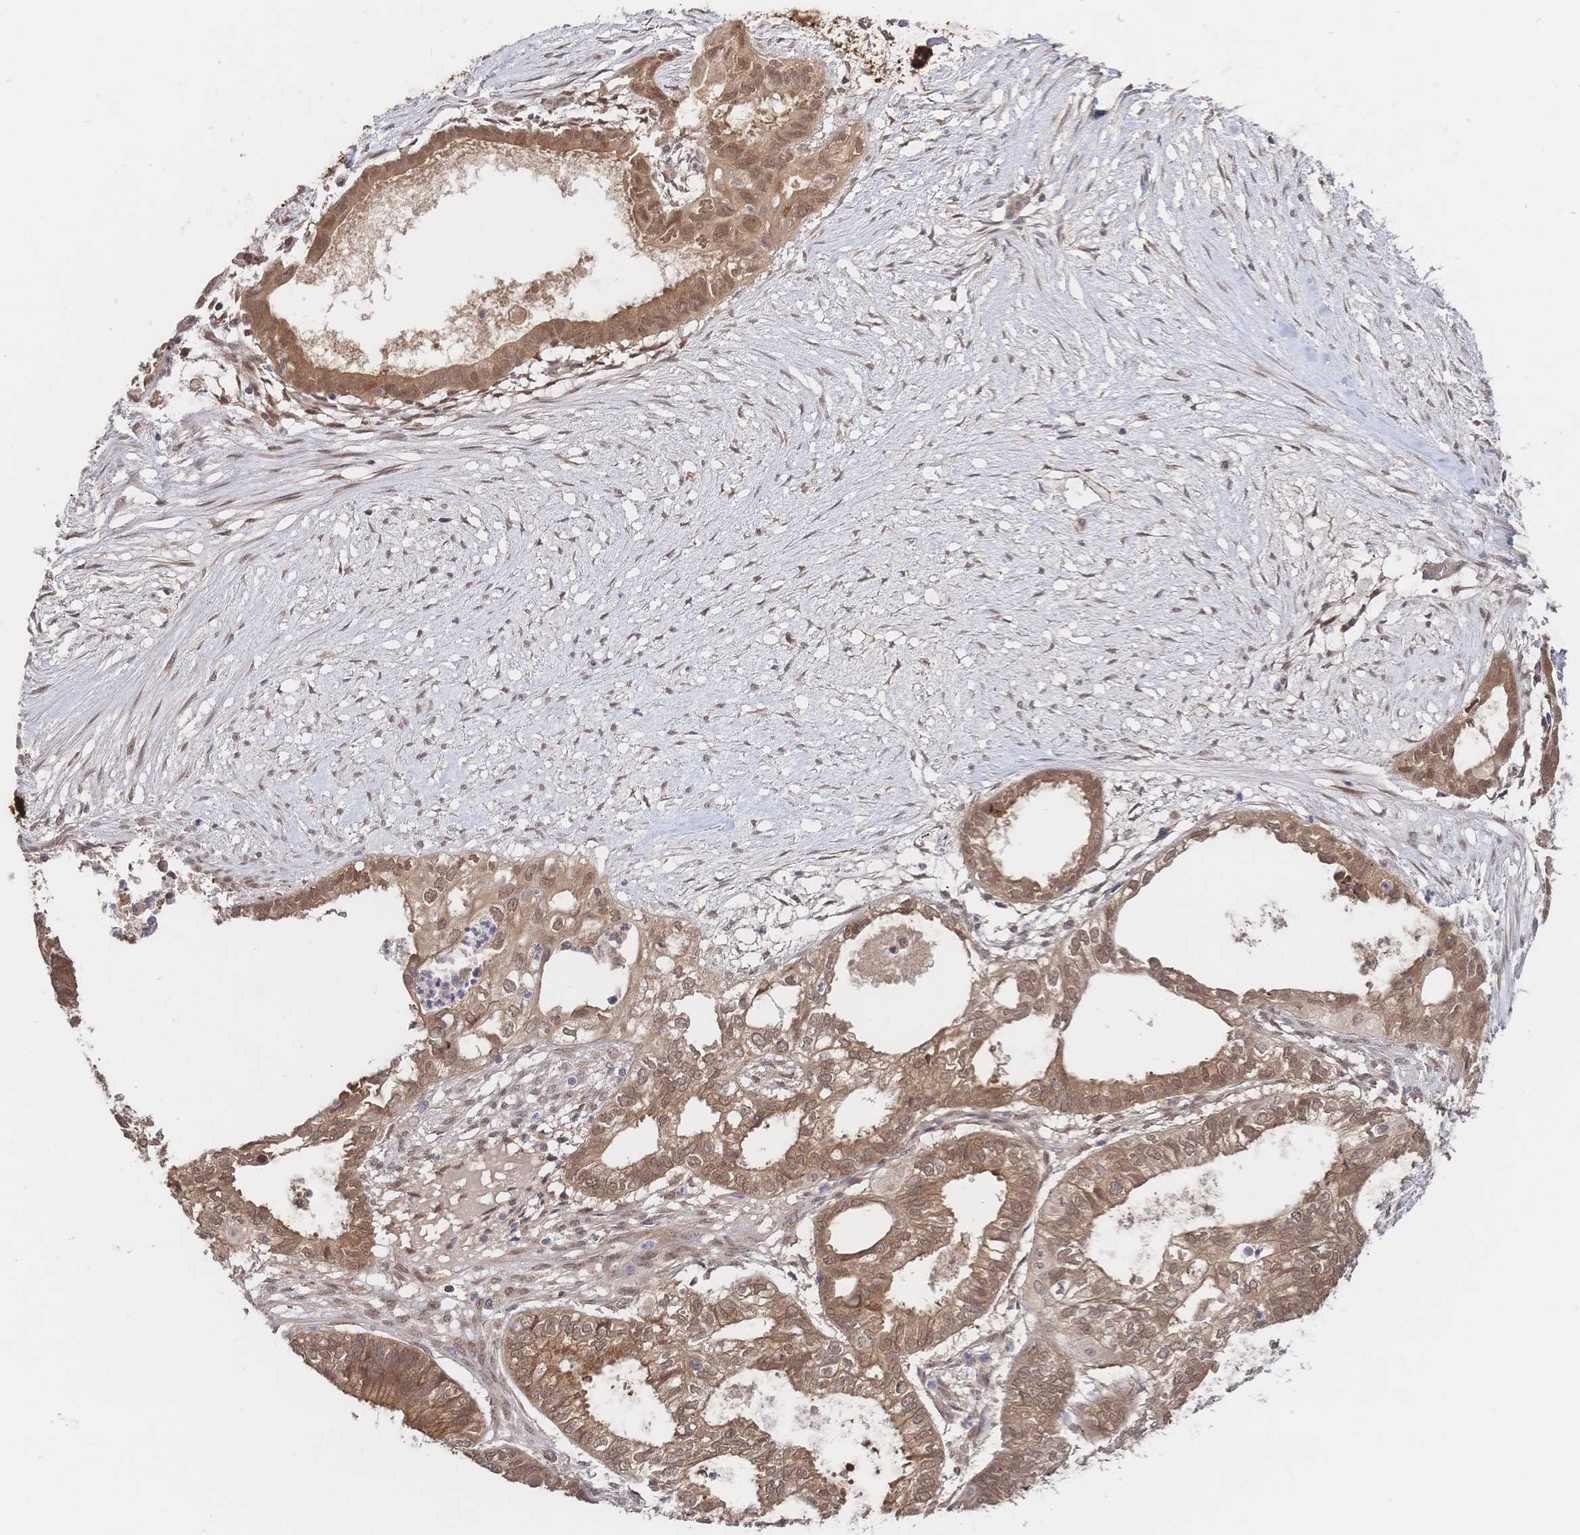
{"staining": {"intensity": "moderate", "quantity": ">75%", "location": "cytoplasmic/membranous,nuclear"}, "tissue": "ovarian cancer", "cell_type": "Tumor cells", "image_type": "cancer", "snomed": [{"axis": "morphology", "description": "Carcinoma, endometroid"}, {"axis": "topography", "description": "Ovary"}], "caption": "IHC staining of ovarian cancer, which reveals medium levels of moderate cytoplasmic/membranous and nuclear staining in about >75% of tumor cells indicating moderate cytoplasmic/membranous and nuclear protein positivity. The staining was performed using DAB (brown) for protein detection and nuclei were counterstained in hematoxylin (blue).", "gene": "LMO4", "patient": {"sex": "female", "age": 64}}